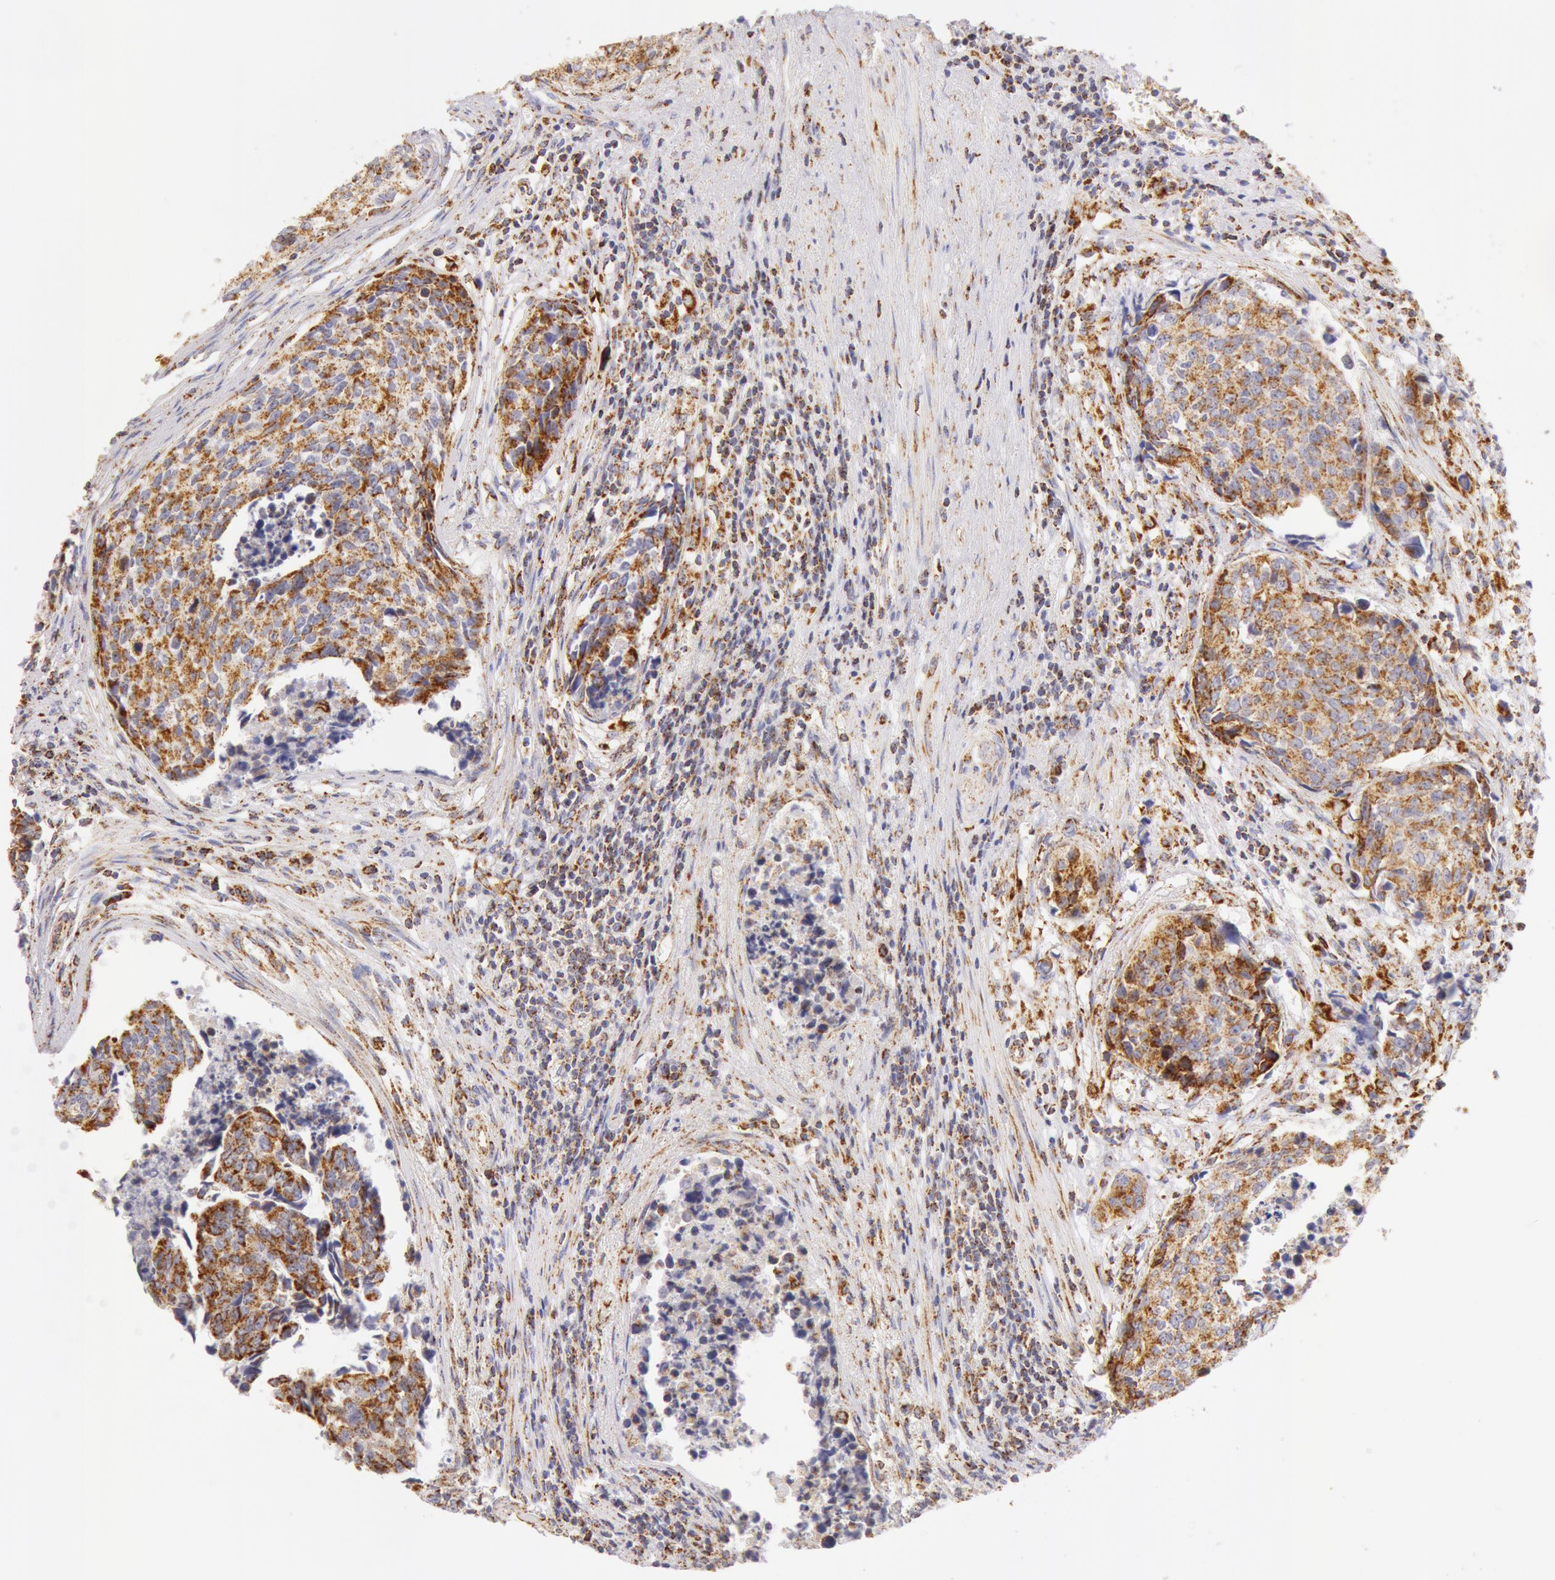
{"staining": {"intensity": "moderate", "quantity": ">75%", "location": "cytoplasmic/membranous"}, "tissue": "urothelial cancer", "cell_type": "Tumor cells", "image_type": "cancer", "snomed": [{"axis": "morphology", "description": "Urothelial carcinoma, High grade"}, {"axis": "topography", "description": "Urinary bladder"}], "caption": "The image demonstrates a brown stain indicating the presence of a protein in the cytoplasmic/membranous of tumor cells in urothelial carcinoma (high-grade). (DAB IHC with brightfield microscopy, high magnification).", "gene": "ATP5F1B", "patient": {"sex": "male", "age": 81}}